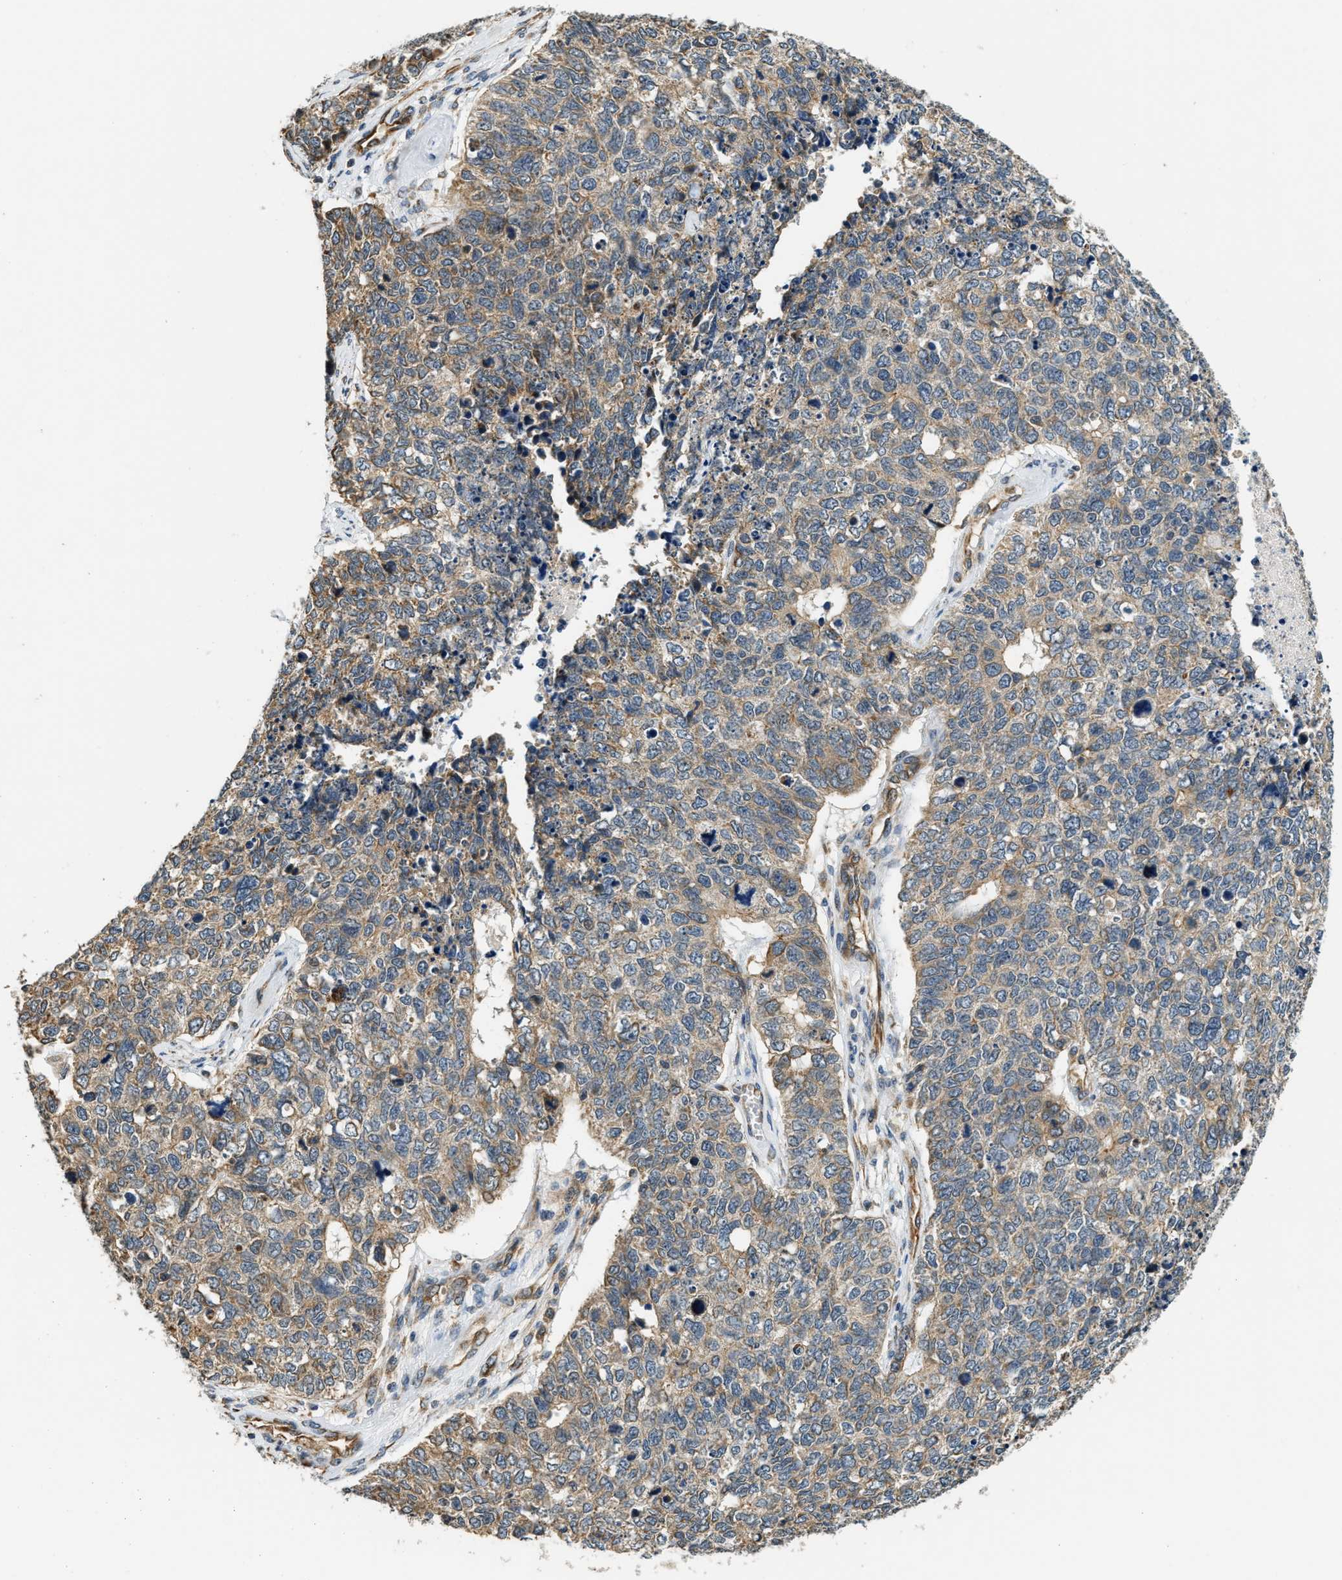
{"staining": {"intensity": "moderate", "quantity": ">75%", "location": "cytoplasmic/membranous"}, "tissue": "cervical cancer", "cell_type": "Tumor cells", "image_type": "cancer", "snomed": [{"axis": "morphology", "description": "Squamous cell carcinoma, NOS"}, {"axis": "topography", "description": "Cervix"}], "caption": "High-power microscopy captured an immunohistochemistry image of squamous cell carcinoma (cervical), revealing moderate cytoplasmic/membranous staining in approximately >75% of tumor cells.", "gene": "ALOX12", "patient": {"sex": "female", "age": 63}}